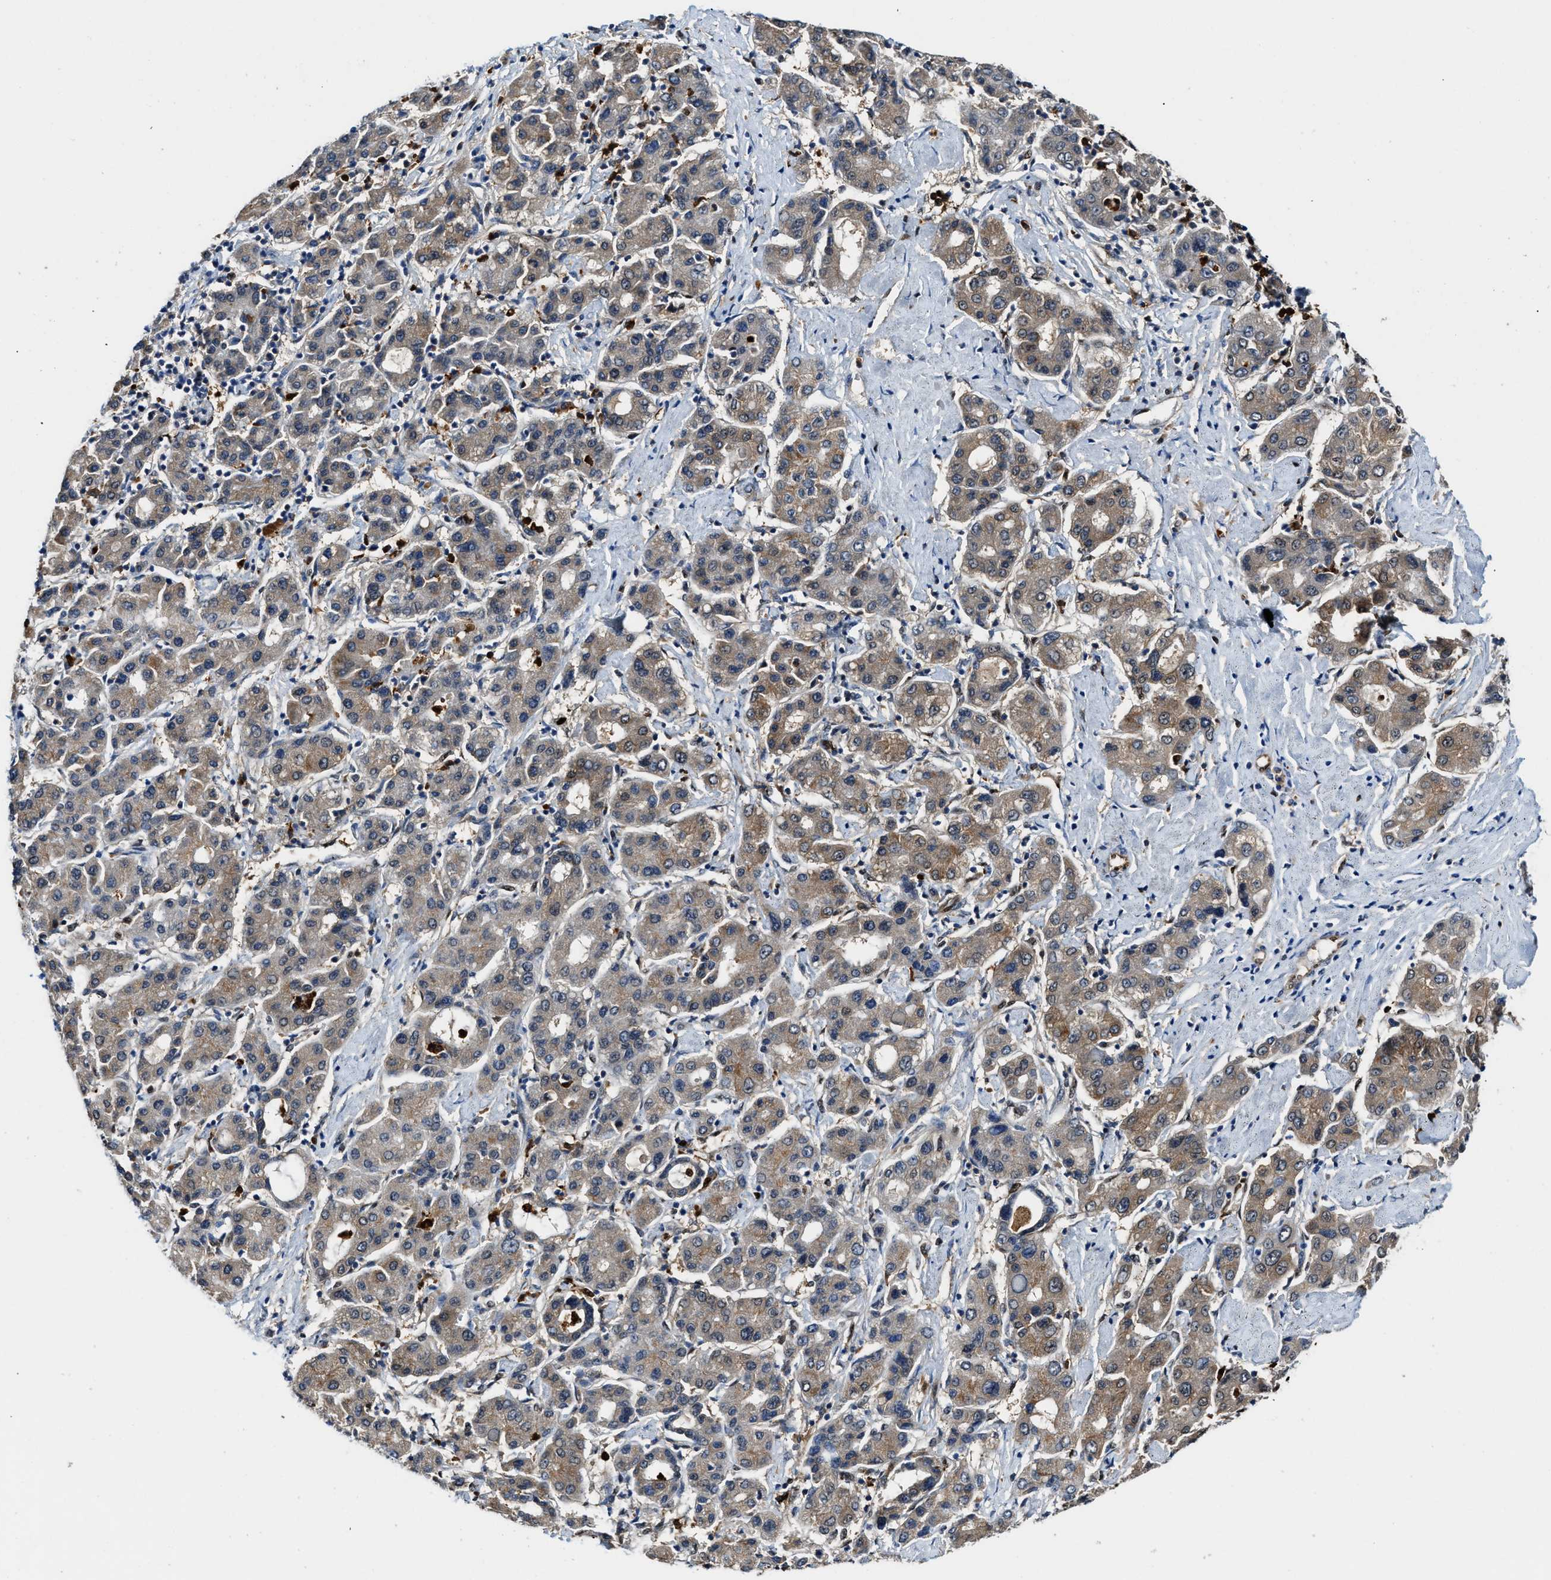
{"staining": {"intensity": "moderate", "quantity": "25%-75%", "location": "cytoplasmic/membranous"}, "tissue": "liver cancer", "cell_type": "Tumor cells", "image_type": "cancer", "snomed": [{"axis": "morphology", "description": "Carcinoma, Hepatocellular, NOS"}, {"axis": "topography", "description": "Liver"}], "caption": "Immunohistochemical staining of liver cancer (hepatocellular carcinoma) displays medium levels of moderate cytoplasmic/membranous protein staining in approximately 25%-75% of tumor cells. (IHC, brightfield microscopy, high magnification).", "gene": "LTA4H", "patient": {"sex": "male", "age": 65}}